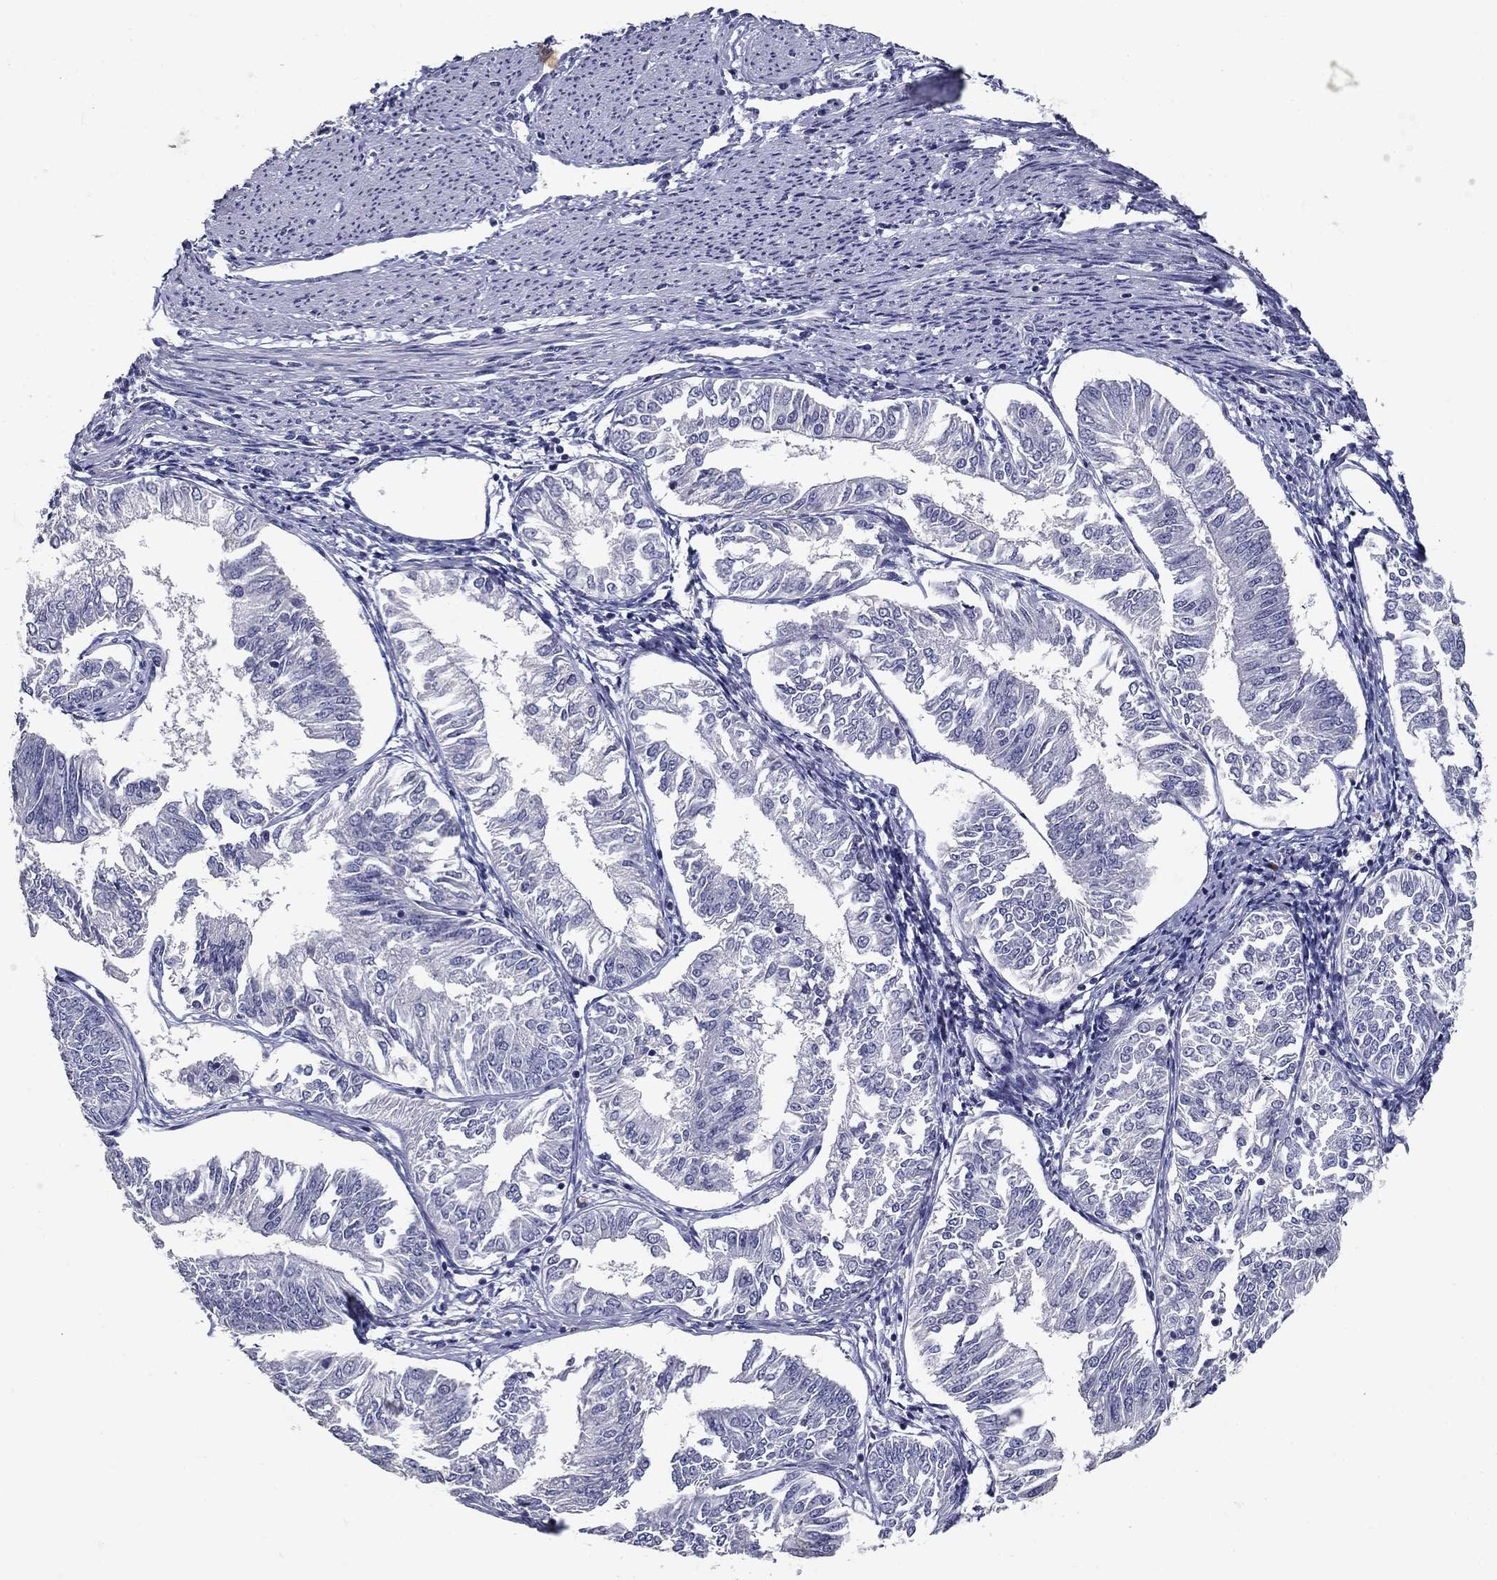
{"staining": {"intensity": "negative", "quantity": "none", "location": "none"}, "tissue": "endometrial cancer", "cell_type": "Tumor cells", "image_type": "cancer", "snomed": [{"axis": "morphology", "description": "Adenocarcinoma, NOS"}, {"axis": "topography", "description": "Endometrium"}], "caption": "IHC histopathology image of human endometrial cancer stained for a protein (brown), which displays no expression in tumor cells.", "gene": "POMC", "patient": {"sex": "female", "age": 58}}